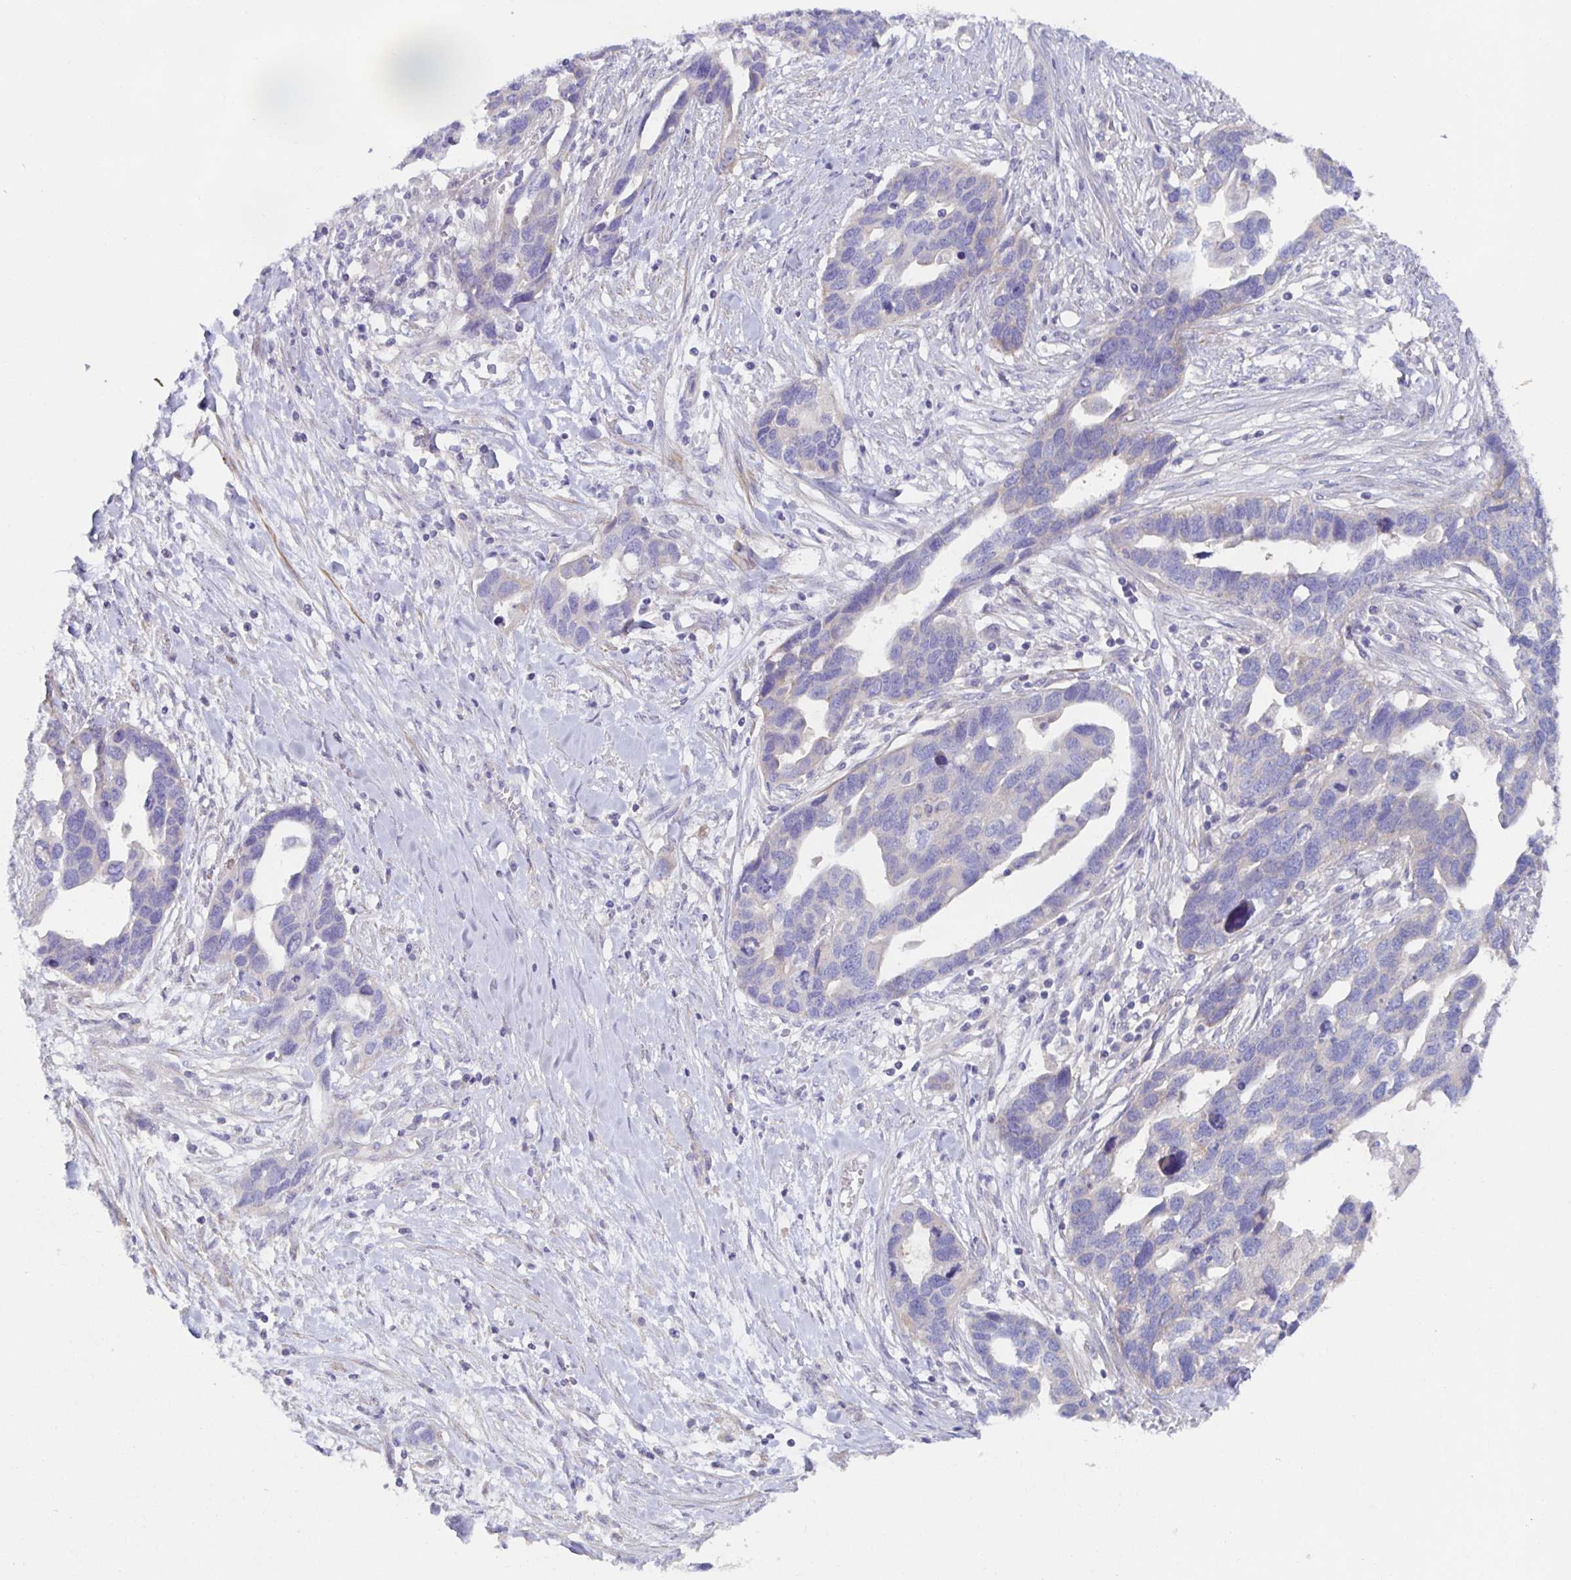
{"staining": {"intensity": "negative", "quantity": "none", "location": "none"}, "tissue": "ovarian cancer", "cell_type": "Tumor cells", "image_type": "cancer", "snomed": [{"axis": "morphology", "description": "Cystadenocarcinoma, serous, NOS"}, {"axis": "topography", "description": "Ovary"}], "caption": "This is an immunohistochemistry (IHC) photomicrograph of human ovarian cancer. There is no expression in tumor cells.", "gene": "METTL22", "patient": {"sex": "female", "age": 54}}